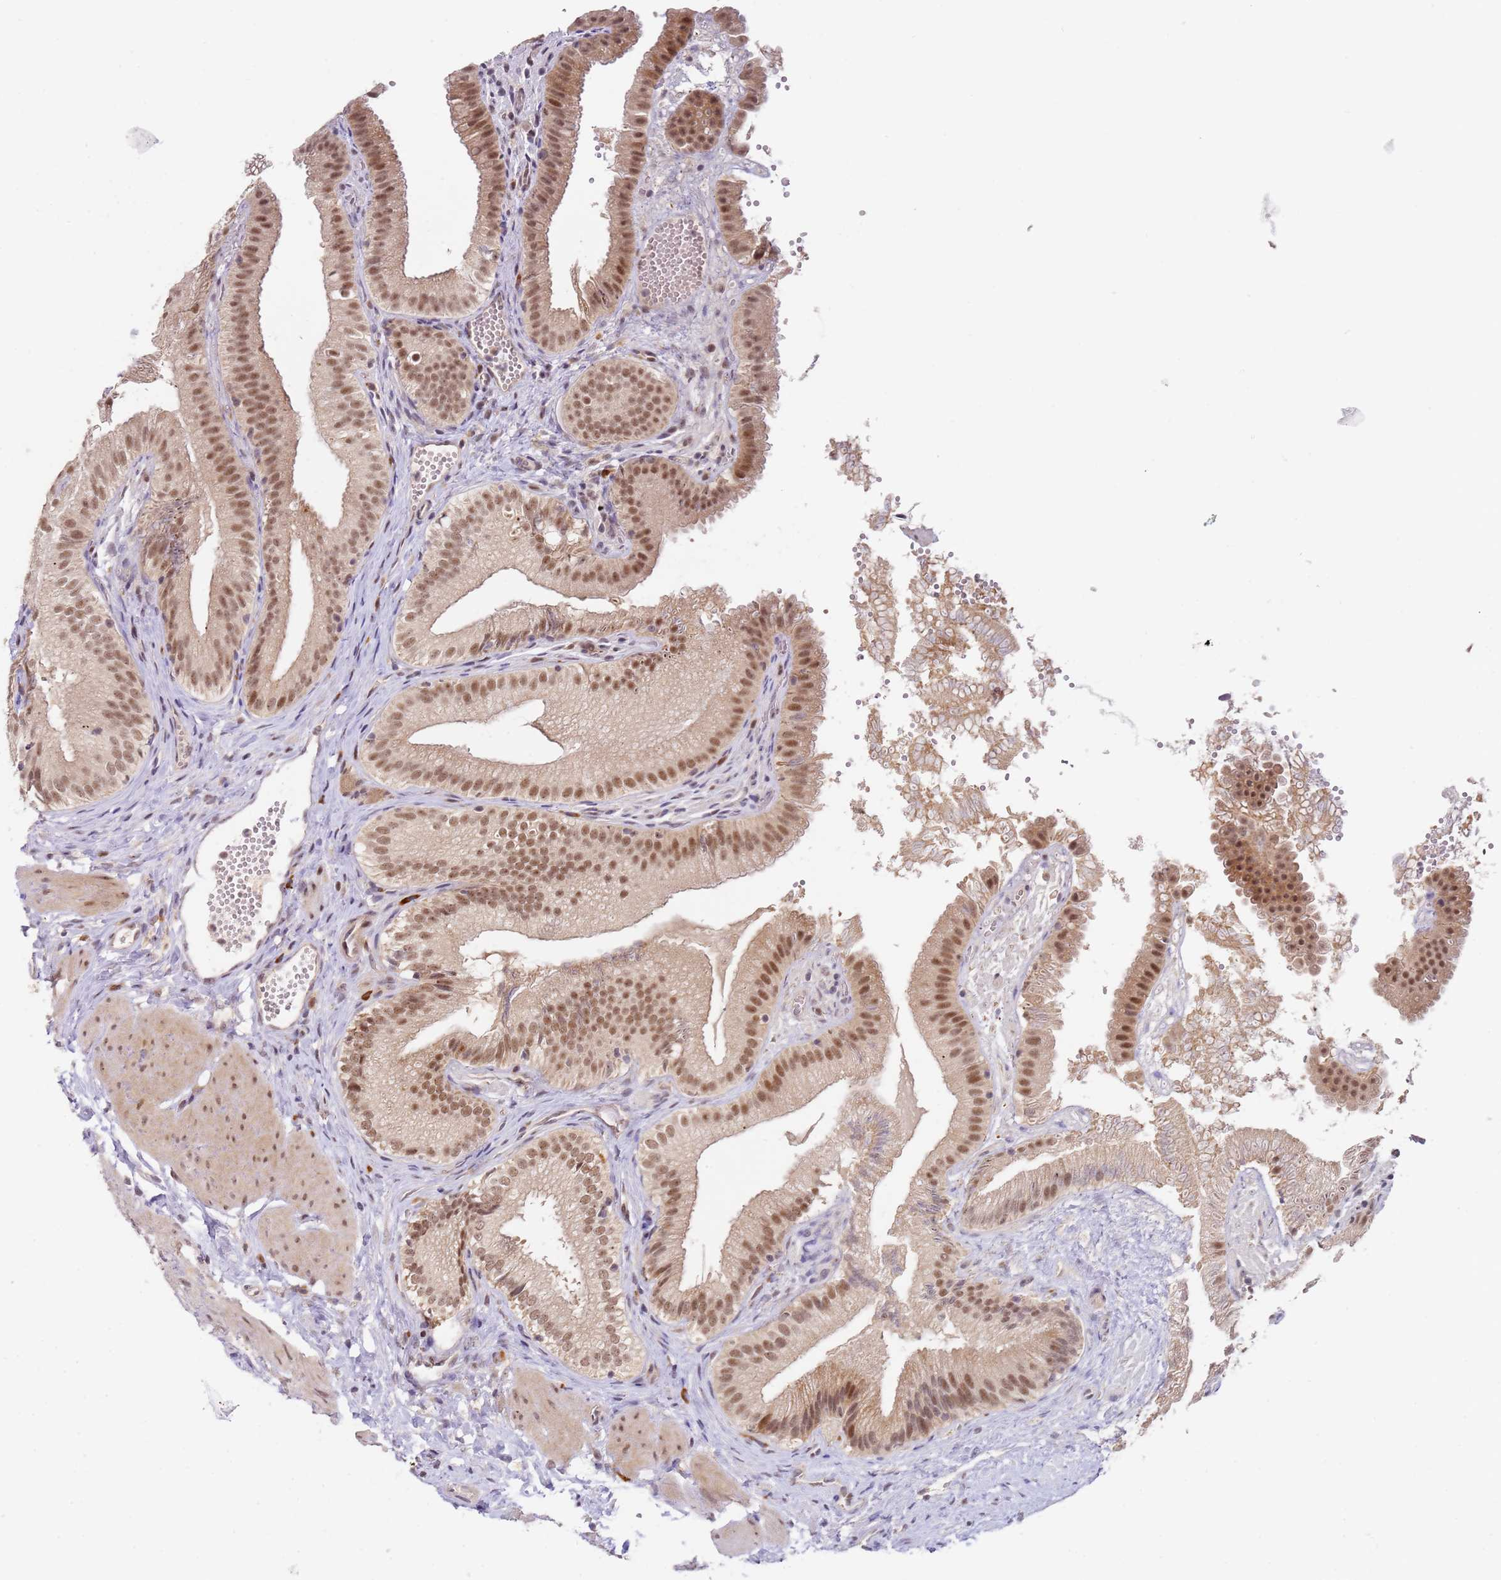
{"staining": {"intensity": "moderate", "quantity": ">75%", "location": "nuclear"}, "tissue": "gallbladder", "cell_type": "Glandular cells", "image_type": "normal", "snomed": [{"axis": "morphology", "description": "Normal tissue, NOS"}, {"axis": "topography", "description": "Gallbladder"}], "caption": "IHC photomicrograph of unremarkable human gallbladder stained for a protein (brown), which demonstrates medium levels of moderate nuclear positivity in approximately >75% of glandular cells.", "gene": "LGALSL", "patient": {"sex": "female", "age": 30}}